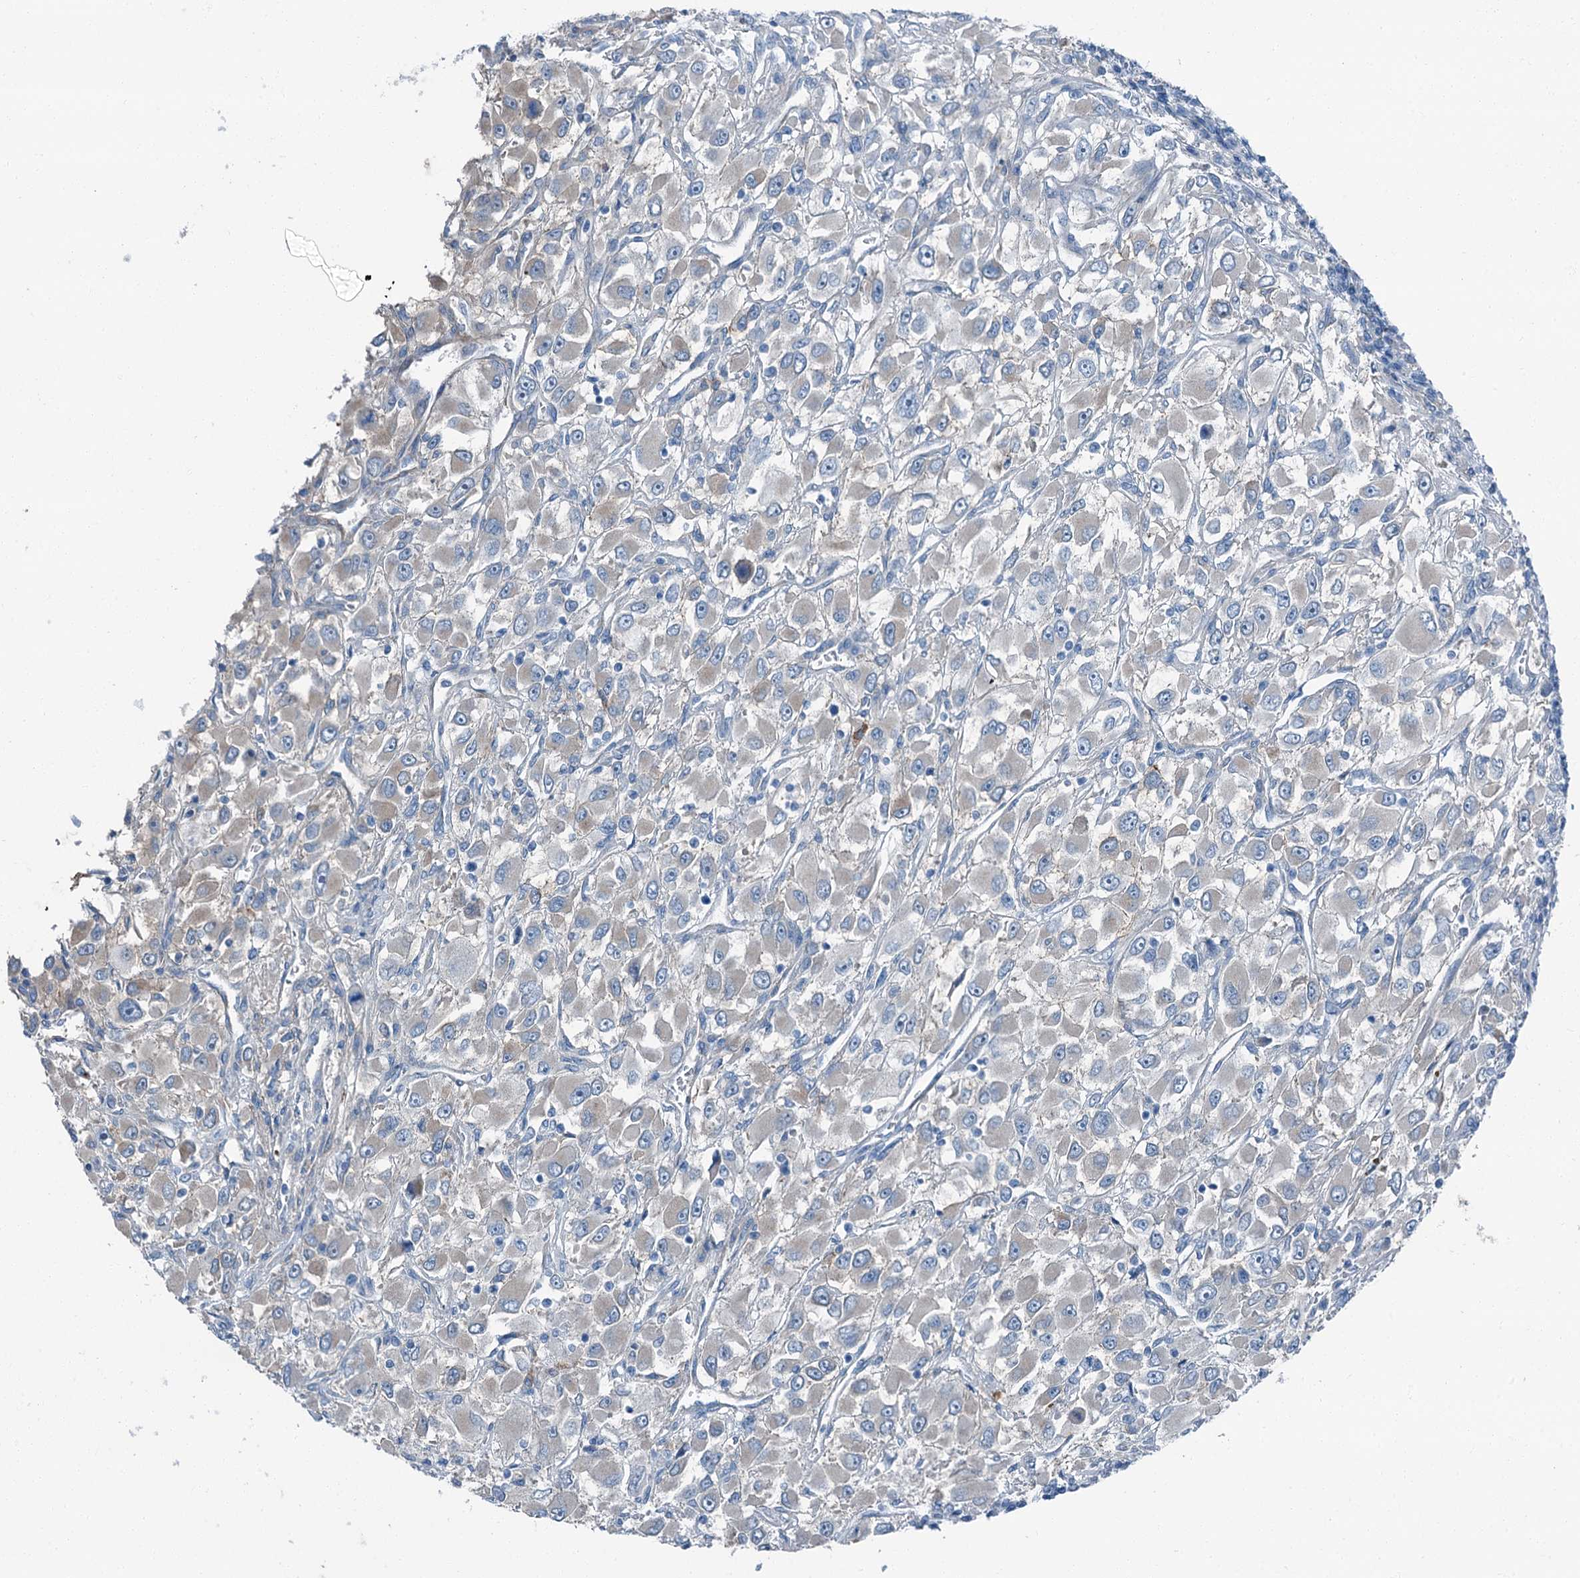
{"staining": {"intensity": "negative", "quantity": "none", "location": "none"}, "tissue": "renal cancer", "cell_type": "Tumor cells", "image_type": "cancer", "snomed": [{"axis": "morphology", "description": "Adenocarcinoma, NOS"}, {"axis": "topography", "description": "Kidney"}], "caption": "Immunohistochemical staining of human renal adenocarcinoma exhibits no significant staining in tumor cells. (Immunohistochemistry (ihc), brightfield microscopy, high magnification).", "gene": "AXL", "patient": {"sex": "female", "age": 52}}